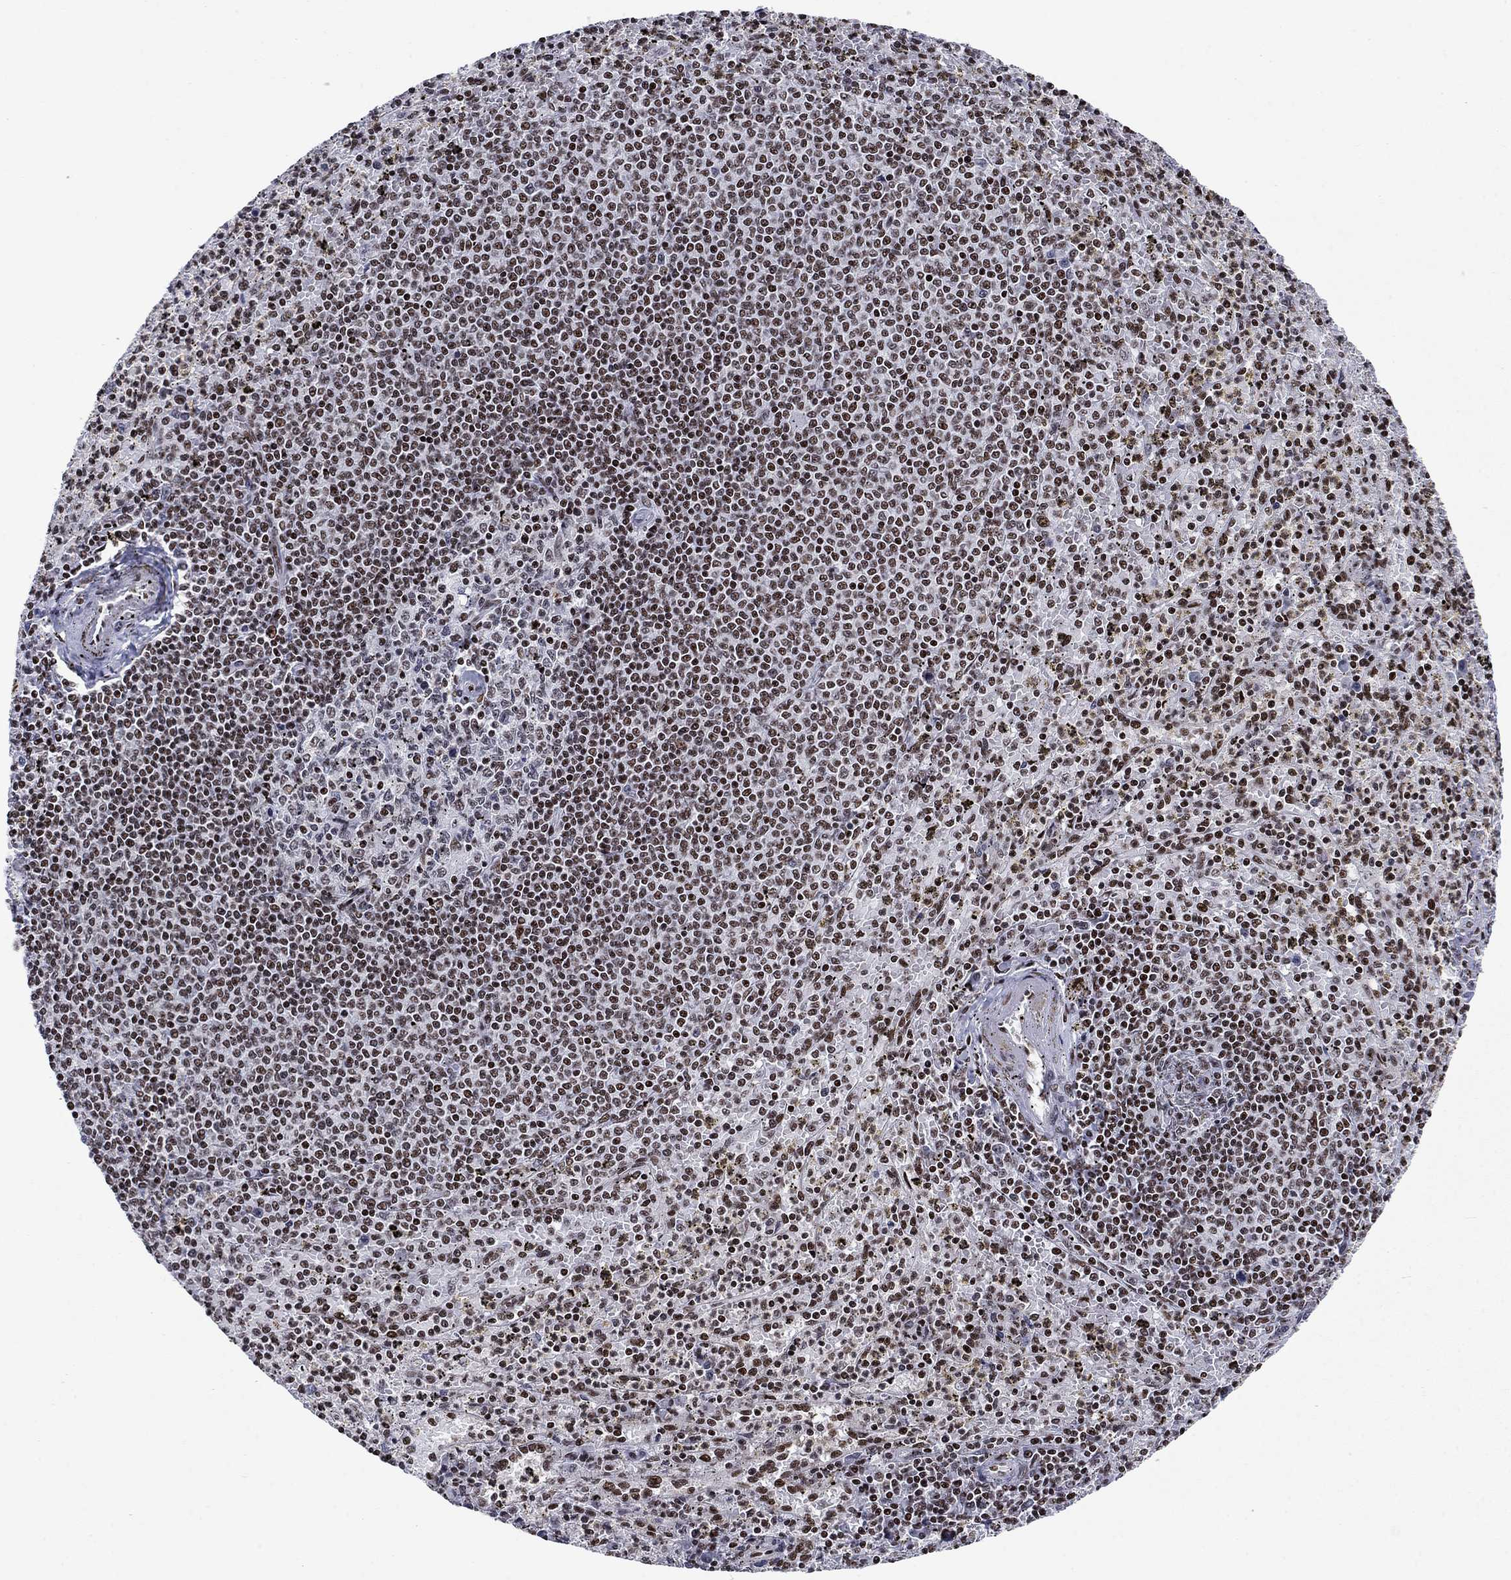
{"staining": {"intensity": "strong", "quantity": ">75%", "location": "nuclear"}, "tissue": "spleen", "cell_type": "Cells in red pulp", "image_type": "normal", "snomed": [{"axis": "morphology", "description": "Normal tissue, NOS"}, {"axis": "topography", "description": "Spleen"}], "caption": "The immunohistochemical stain shows strong nuclear staining in cells in red pulp of benign spleen. (DAB = brown stain, brightfield microscopy at high magnification).", "gene": "RPRD1B", "patient": {"sex": "male", "age": 60}}